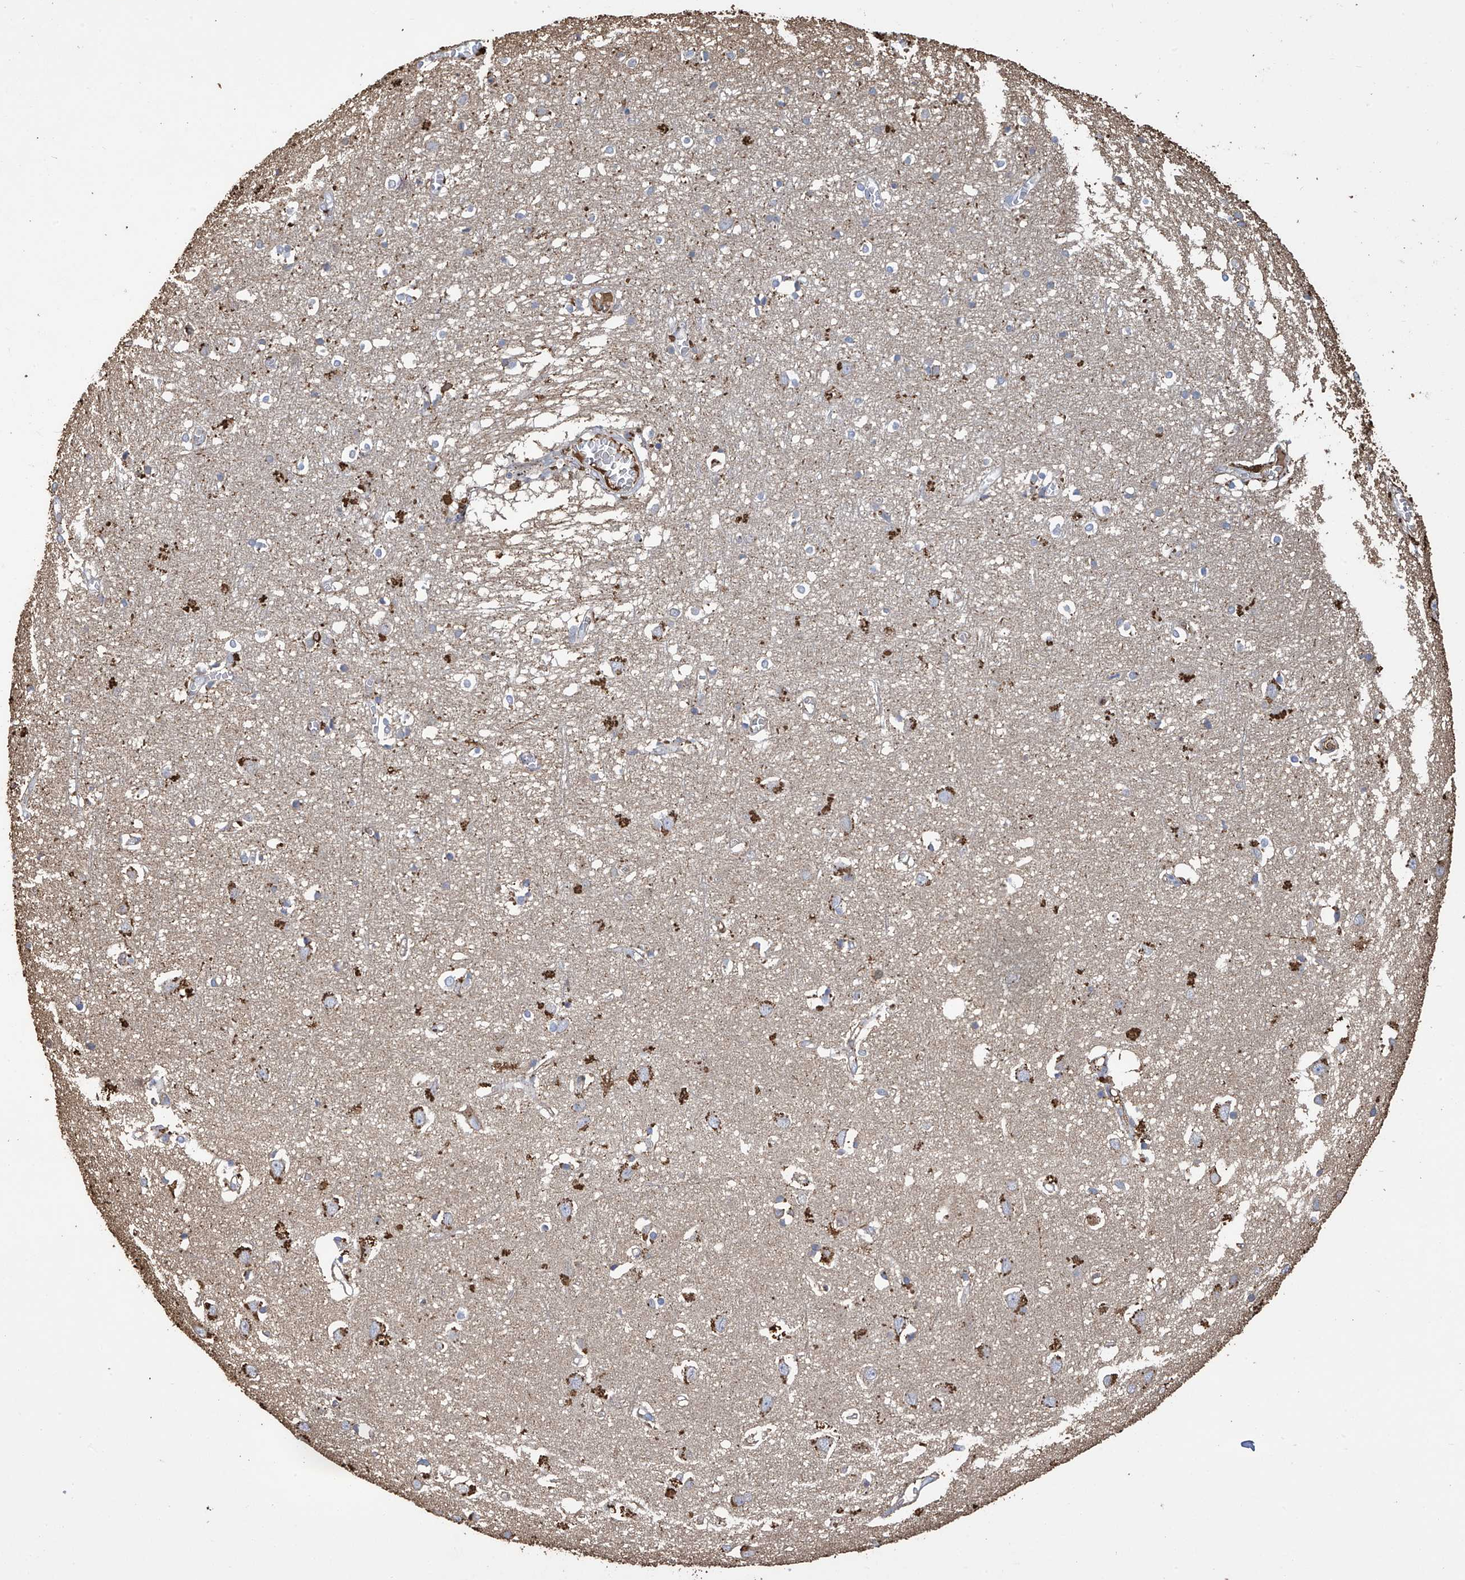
{"staining": {"intensity": "negative", "quantity": "none", "location": "none"}, "tissue": "cerebral cortex", "cell_type": "Endothelial cells", "image_type": "normal", "snomed": [{"axis": "morphology", "description": "Normal tissue, NOS"}, {"axis": "topography", "description": "Cerebral cortex"}], "caption": "Immunohistochemistry photomicrograph of normal cerebral cortex: human cerebral cortex stained with DAB (3,3'-diaminobenzidine) exhibits no significant protein expression in endothelial cells.", "gene": "OGT", "patient": {"sex": "female", "age": 64}}